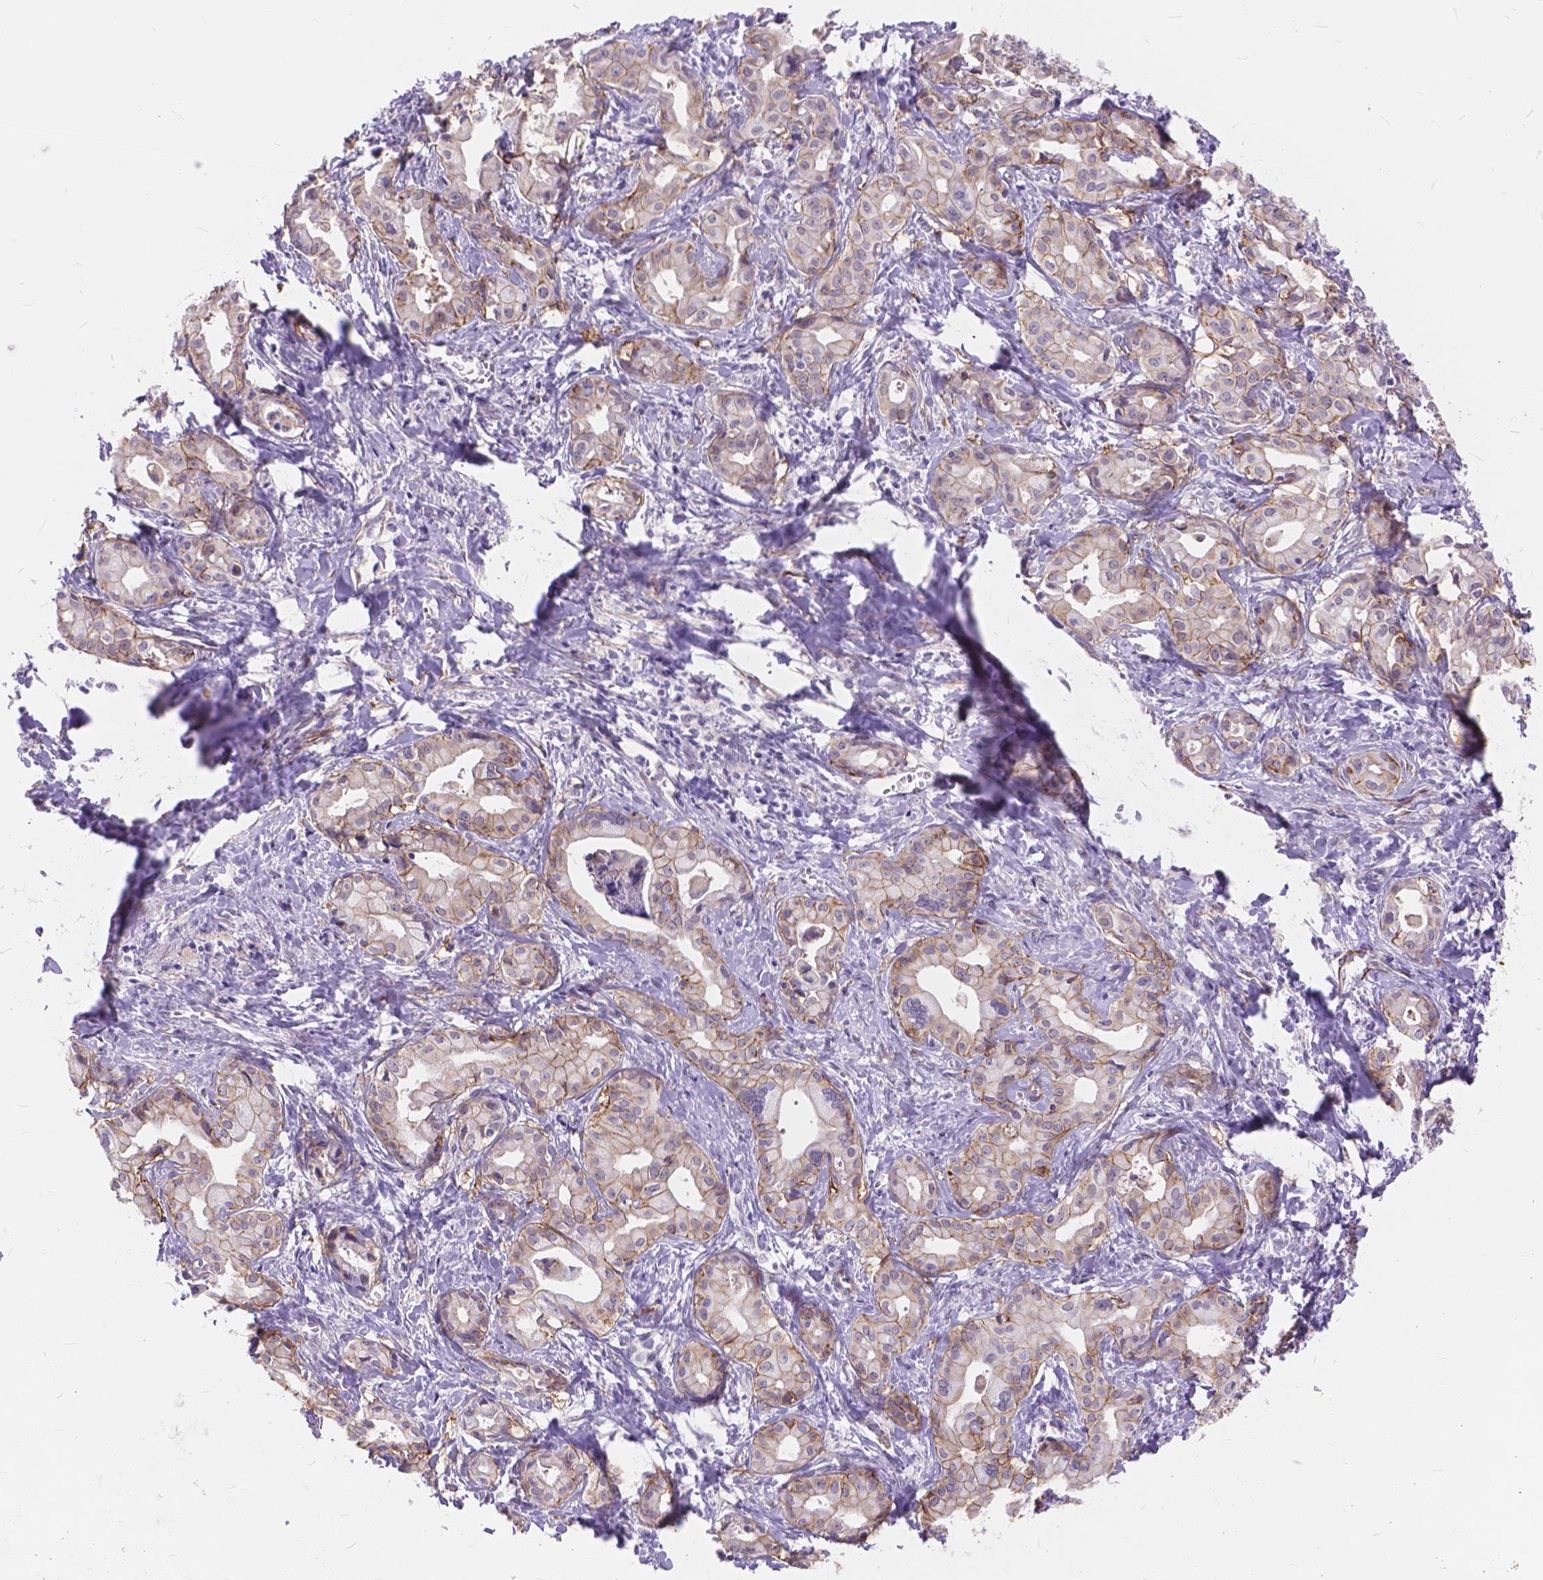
{"staining": {"intensity": "moderate", "quantity": ">75%", "location": "cytoplasmic/membranous"}, "tissue": "liver cancer", "cell_type": "Tumor cells", "image_type": "cancer", "snomed": [{"axis": "morphology", "description": "Cholangiocarcinoma"}, {"axis": "topography", "description": "Liver"}], "caption": "Immunohistochemical staining of cholangiocarcinoma (liver) displays moderate cytoplasmic/membranous protein expression in approximately >75% of tumor cells.", "gene": "MAN2C1", "patient": {"sex": "female", "age": 65}}